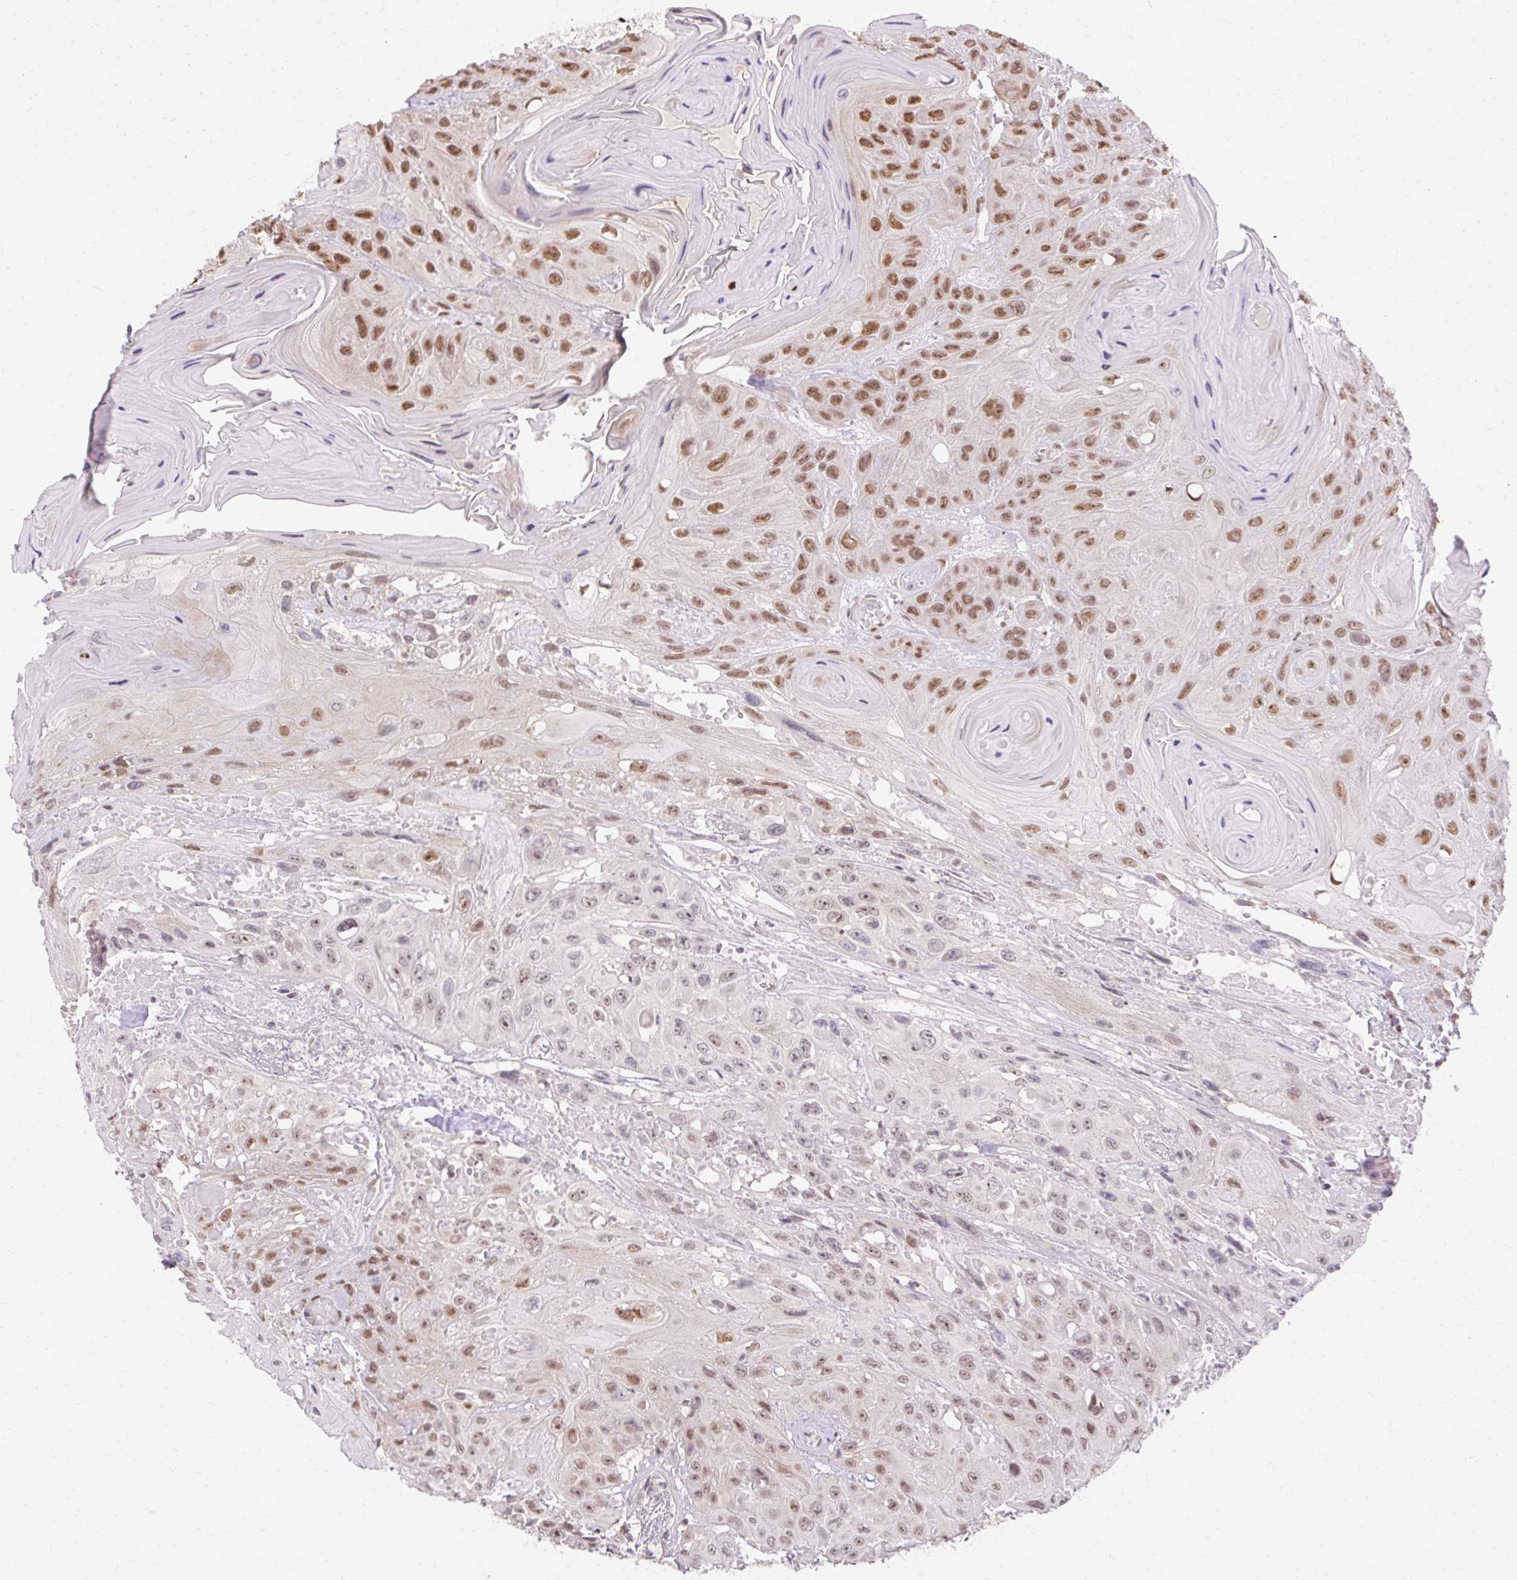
{"staining": {"intensity": "moderate", "quantity": ">75%", "location": "nuclear"}, "tissue": "head and neck cancer", "cell_type": "Tumor cells", "image_type": "cancer", "snomed": [{"axis": "morphology", "description": "Squamous cell carcinoma, NOS"}, {"axis": "topography", "description": "Head-Neck"}], "caption": "Immunohistochemistry (IHC) staining of head and neck cancer (squamous cell carcinoma), which reveals medium levels of moderate nuclear positivity in approximately >75% of tumor cells indicating moderate nuclear protein positivity. The staining was performed using DAB (3,3'-diaminobenzidine) (brown) for protein detection and nuclei were counterstained in hematoxylin (blue).", "gene": "NPIPB12", "patient": {"sex": "female", "age": 59}}